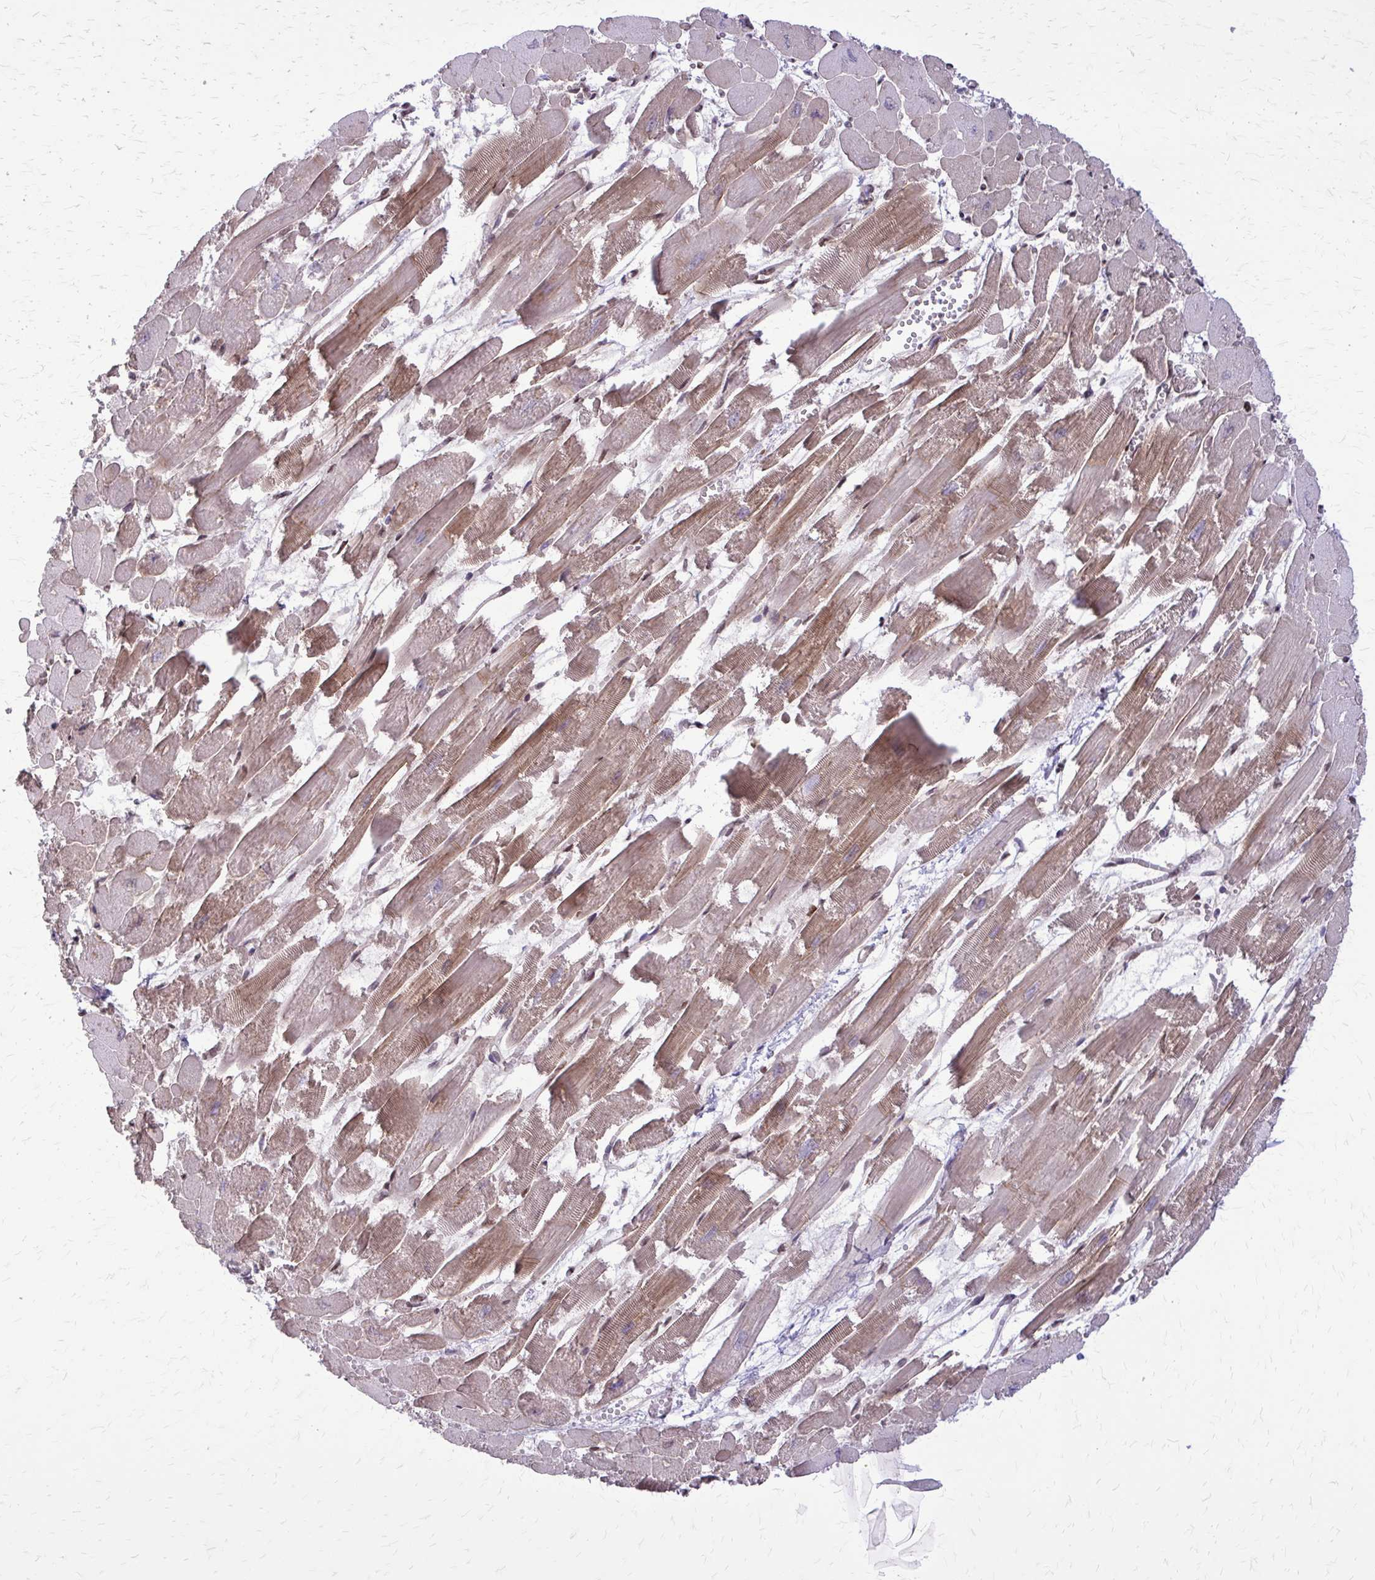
{"staining": {"intensity": "moderate", "quantity": ">75%", "location": "cytoplasmic/membranous,nuclear"}, "tissue": "heart muscle", "cell_type": "Cardiomyocytes", "image_type": "normal", "snomed": [{"axis": "morphology", "description": "Normal tissue, NOS"}, {"axis": "topography", "description": "Heart"}], "caption": "Normal heart muscle exhibits moderate cytoplasmic/membranous,nuclear positivity in about >75% of cardiomyocytes.", "gene": "TTF1", "patient": {"sex": "female", "age": 52}}